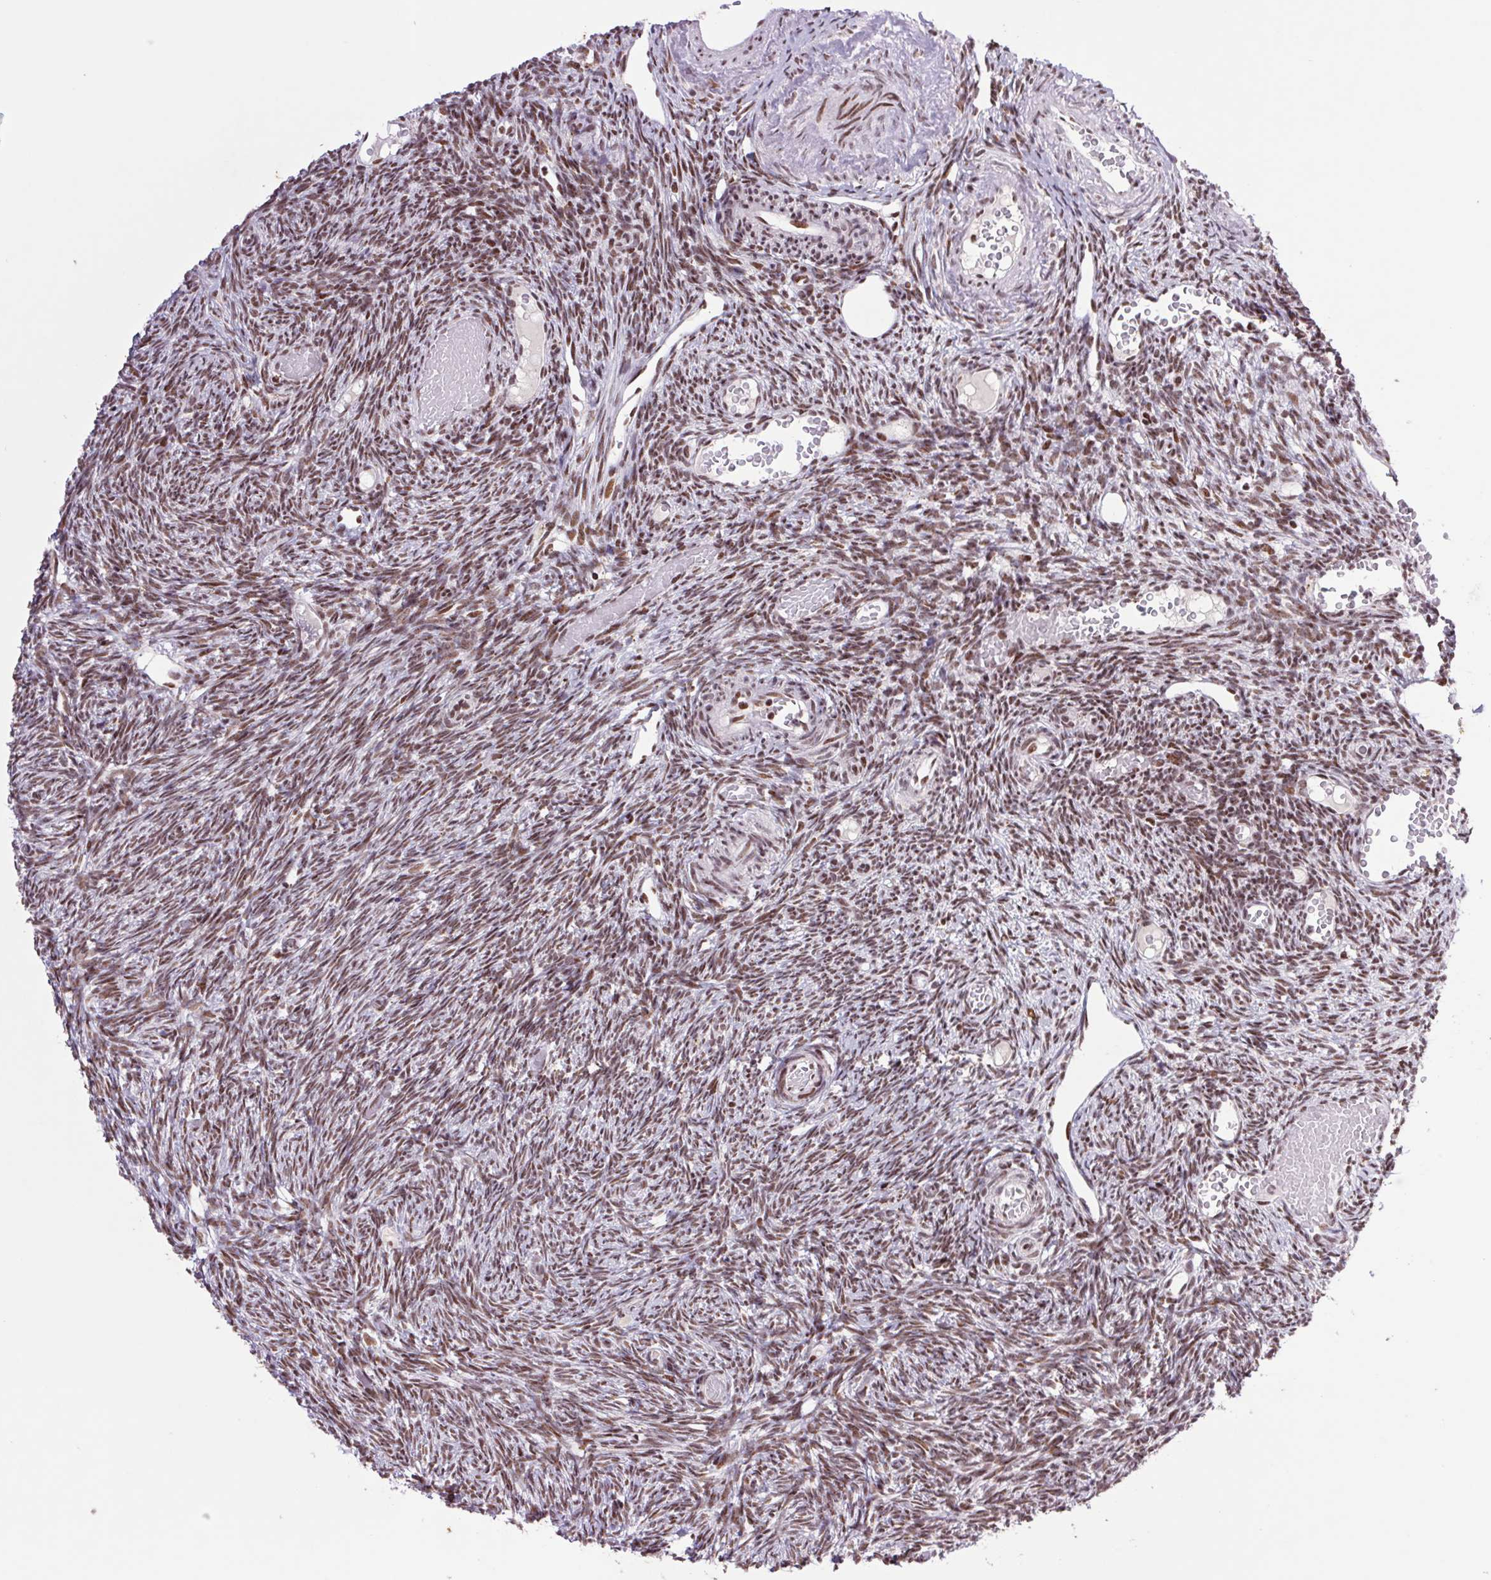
{"staining": {"intensity": "moderate", "quantity": ">75%", "location": "nuclear"}, "tissue": "ovary", "cell_type": "Follicle cells", "image_type": "normal", "snomed": [{"axis": "morphology", "description": "Normal tissue, NOS"}, {"axis": "topography", "description": "Ovary"}], "caption": "Protein analysis of benign ovary shows moderate nuclear staining in approximately >75% of follicle cells. (brown staining indicates protein expression, while blue staining denotes nuclei).", "gene": "LDLRAD4", "patient": {"sex": "female", "age": 39}}